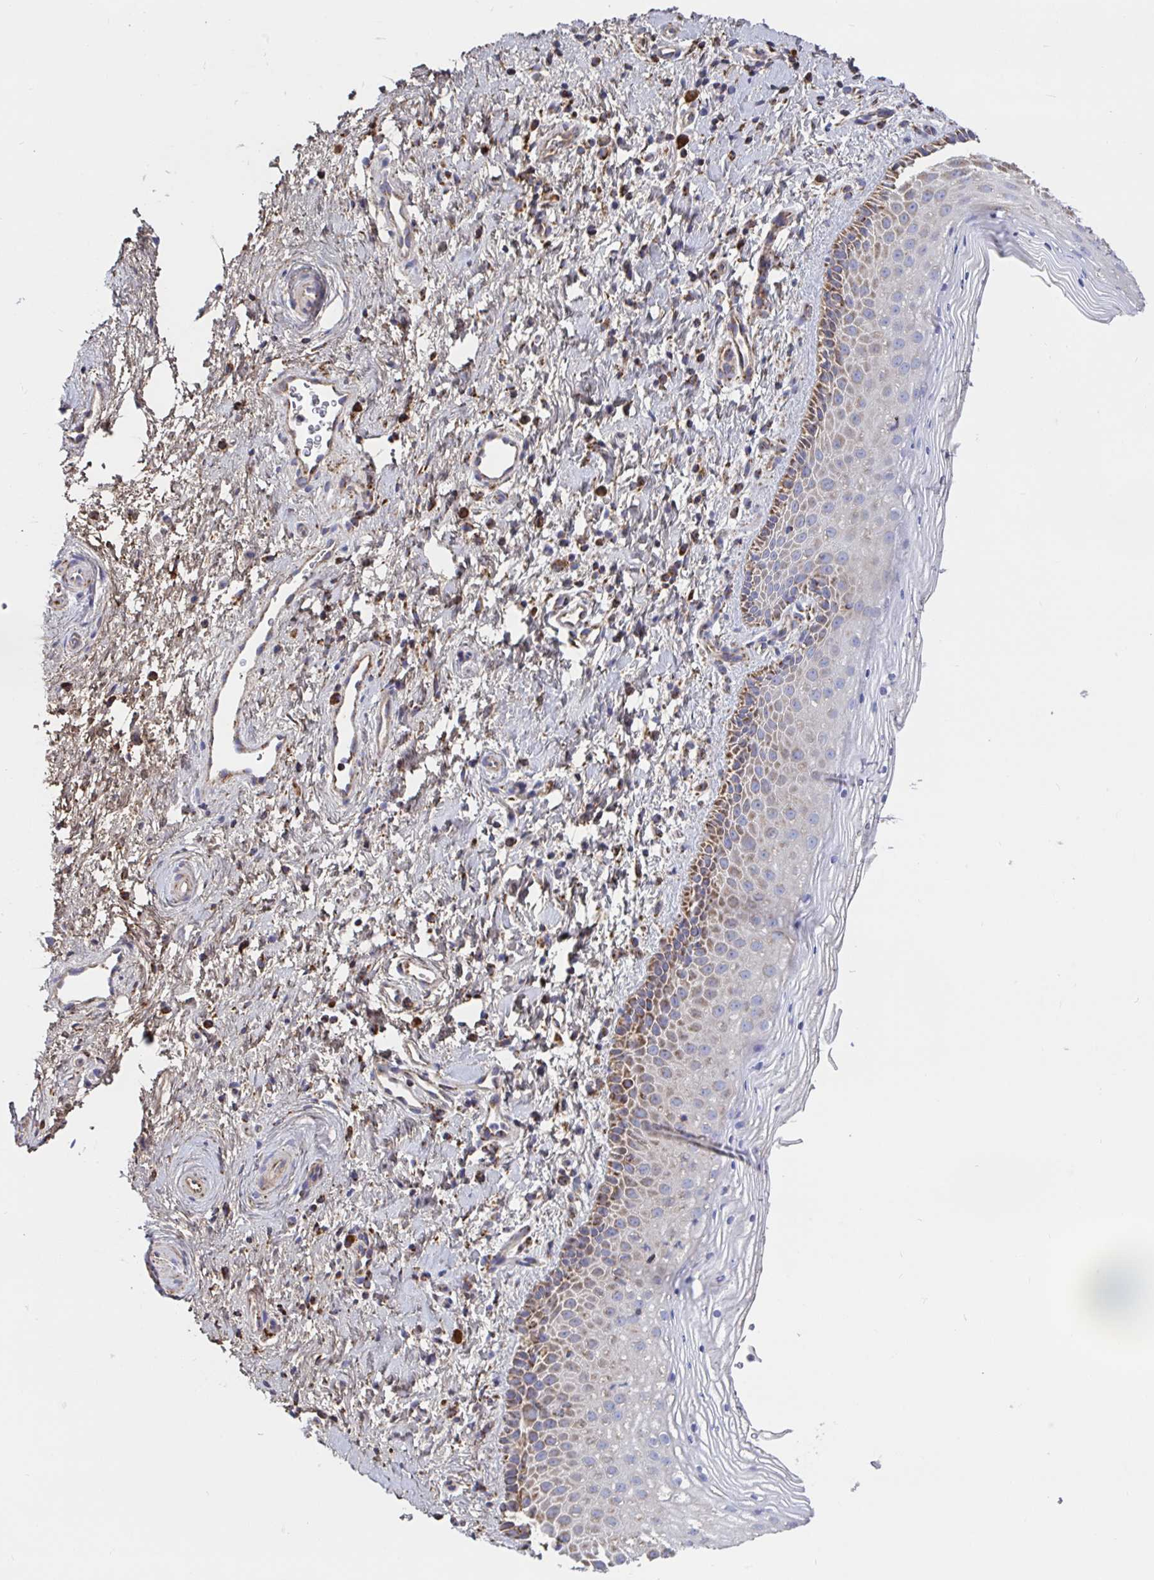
{"staining": {"intensity": "moderate", "quantity": "25%-75%", "location": "cytoplasmic/membranous"}, "tissue": "vagina", "cell_type": "Squamous epithelial cells", "image_type": "normal", "snomed": [{"axis": "morphology", "description": "Normal tissue, NOS"}, {"axis": "topography", "description": "Vagina"}], "caption": "Protein positivity by immunohistochemistry (IHC) displays moderate cytoplasmic/membranous expression in approximately 25%-75% of squamous epithelial cells in normal vagina.", "gene": "PRDX3", "patient": {"sex": "female", "age": 51}}